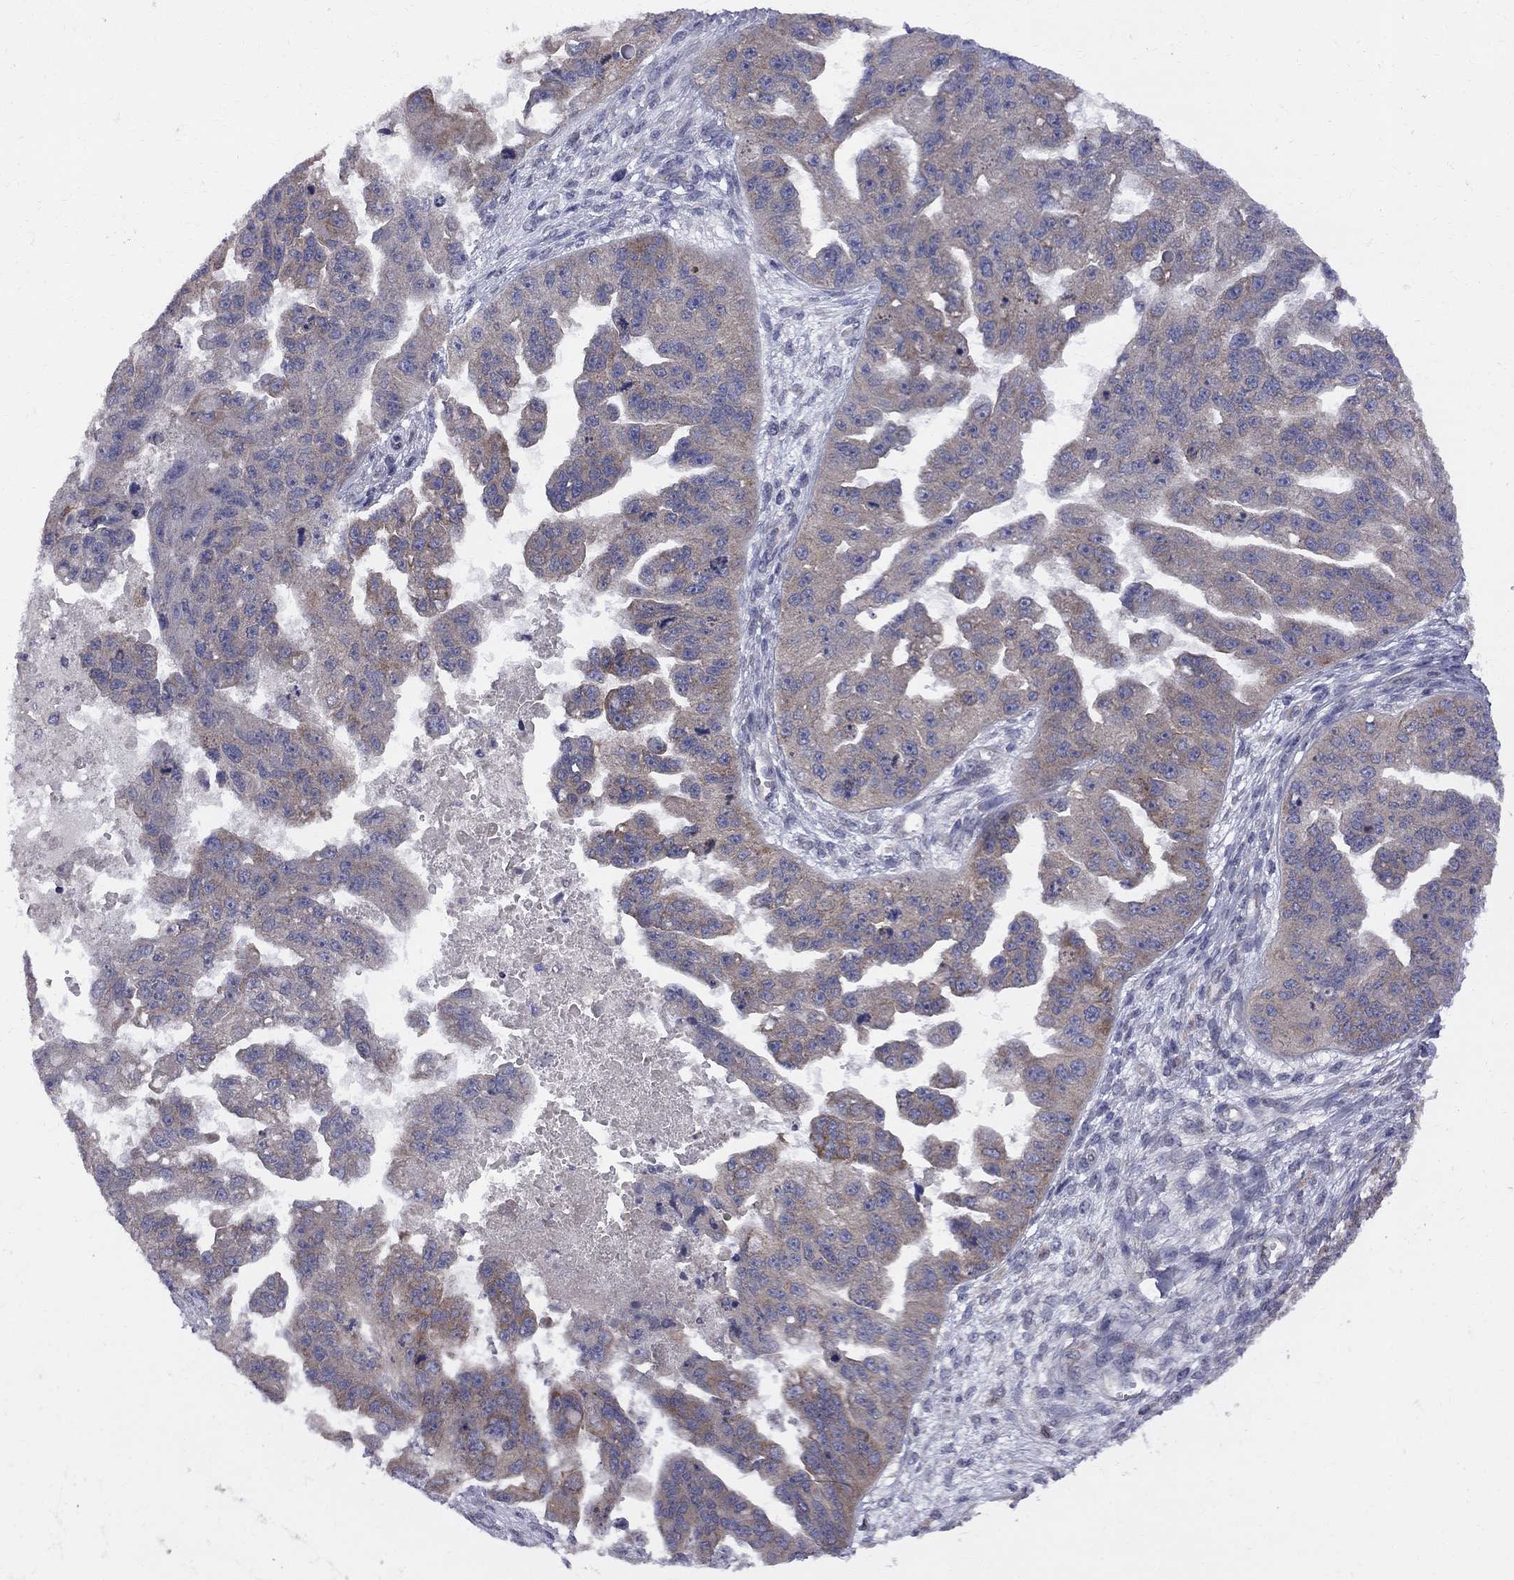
{"staining": {"intensity": "weak", "quantity": ">75%", "location": "cytoplasmic/membranous"}, "tissue": "ovarian cancer", "cell_type": "Tumor cells", "image_type": "cancer", "snomed": [{"axis": "morphology", "description": "Cystadenocarcinoma, serous, NOS"}, {"axis": "topography", "description": "Ovary"}], "caption": "Serous cystadenocarcinoma (ovarian) was stained to show a protein in brown. There is low levels of weak cytoplasmic/membranous expression in approximately >75% of tumor cells. (IHC, brightfield microscopy, high magnification).", "gene": "CNOT11", "patient": {"sex": "female", "age": 58}}